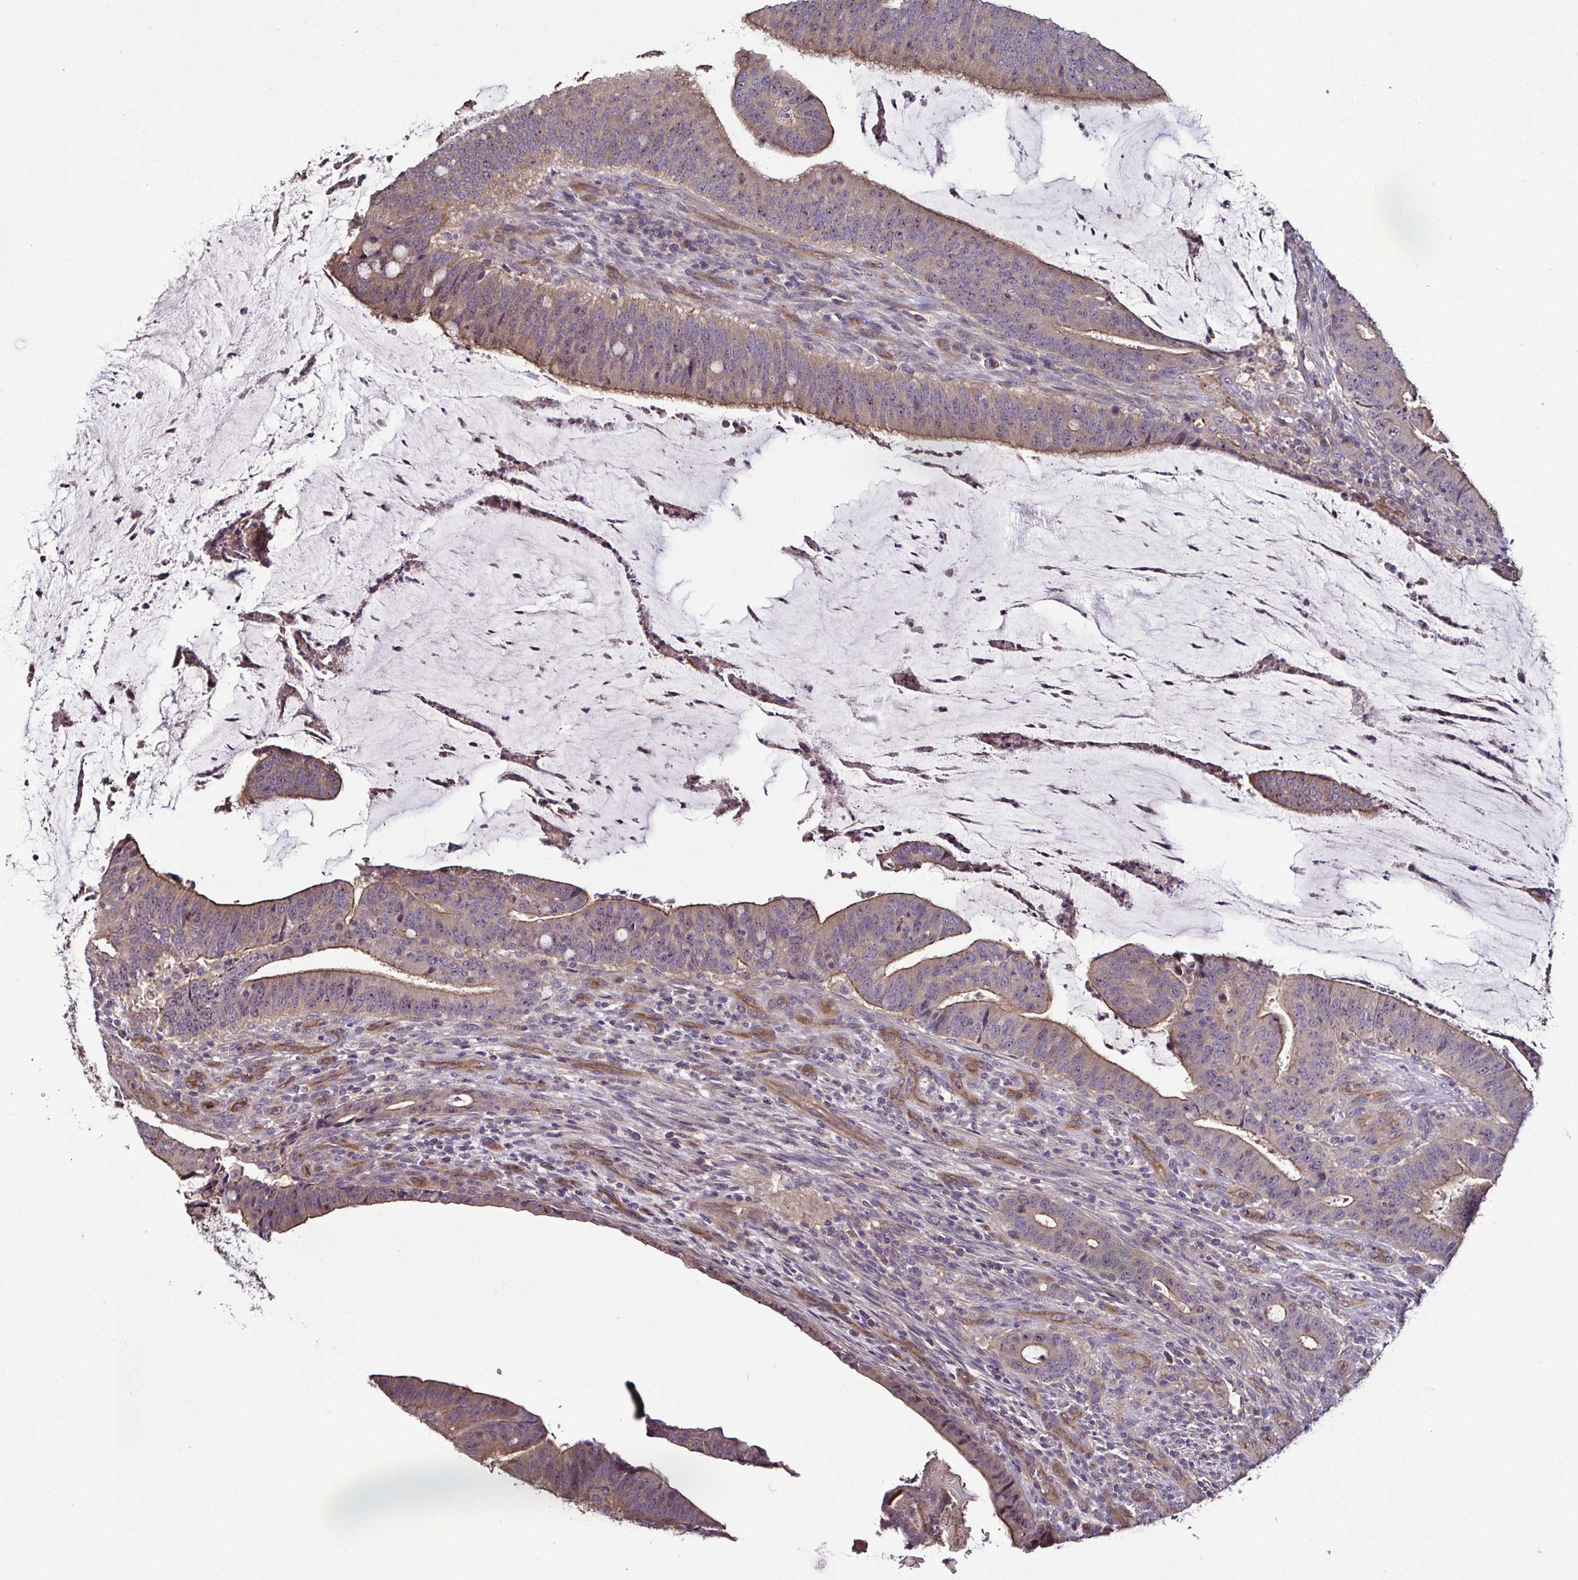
{"staining": {"intensity": "weak", "quantity": ">75%", "location": "cytoplasmic/membranous"}, "tissue": "colorectal cancer", "cell_type": "Tumor cells", "image_type": "cancer", "snomed": [{"axis": "morphology", "description": "Adenocarcinoma, NOS"}, {"axis": "topography", "description": "Colon"}], "caption": "Human colorectal adenocarcinoma stained for a protein (brown) exhibits weak cytoplasmic/membranous positive positivity in approximately >75% of tumor cells.", "gene": "LMOD2", "patient": {"sex": "female", "age": 43}}